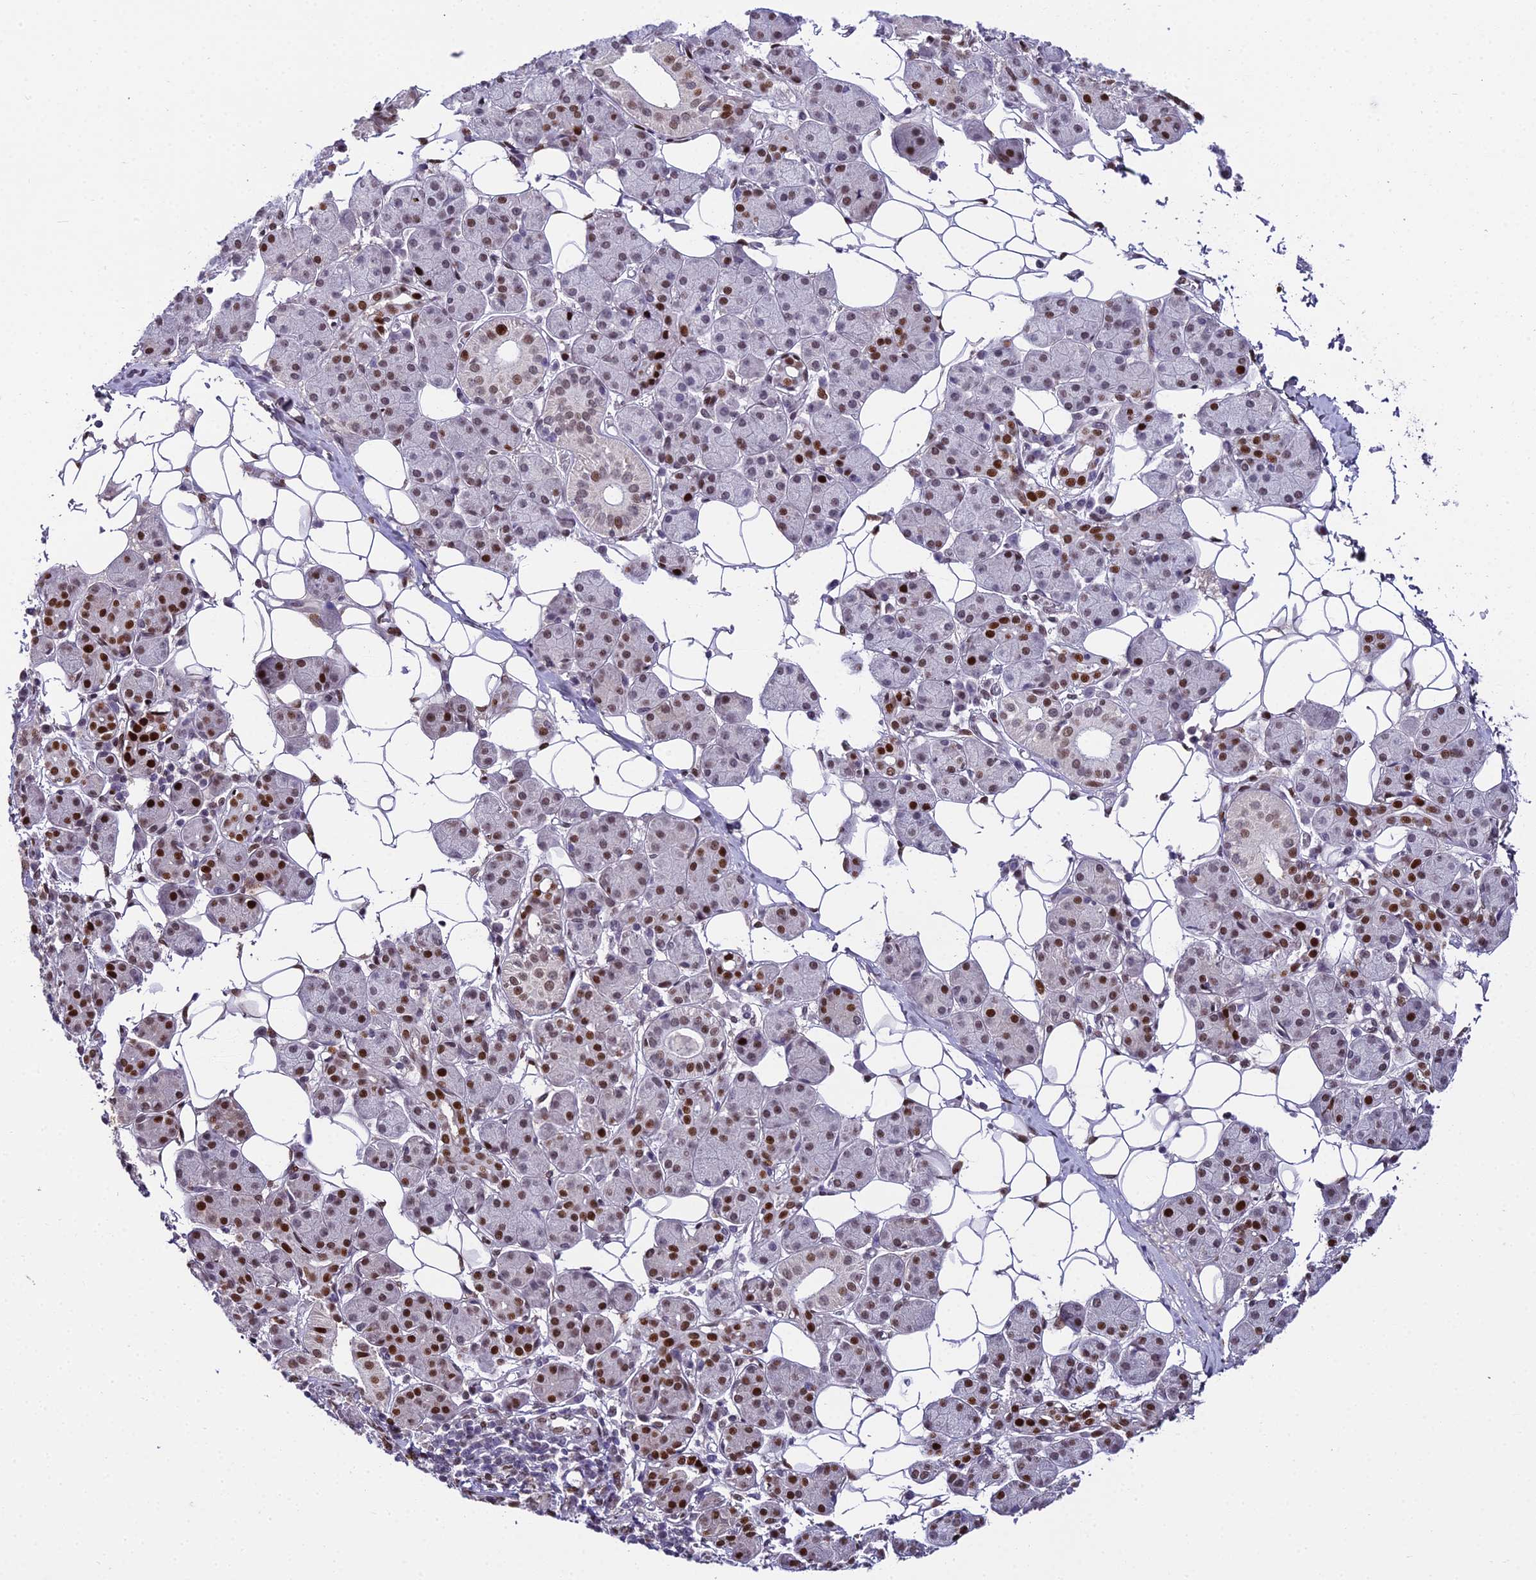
{"staining": {"intensity": "strong", "quantity": "25%-75%", "location": "nuclear"}, "tissue": "salivary gland", "cell_type": "Glandular cells", "image_type": "normal", "snomed": [{"axis": "morphology", "description": "Normal tissue, NOS"}, {"axis": "topography", "description": "Salivary gland"}], "caption": "A high amount of strong nuclear positivity is seen in about 25%-75% of glandular cells in unremarkable salivary gland. The protein of interest is shown in brown color, while the nuclei are stained blue.", "gene": "ZNF707", "patient": {"sex": "female", "age": 33}}